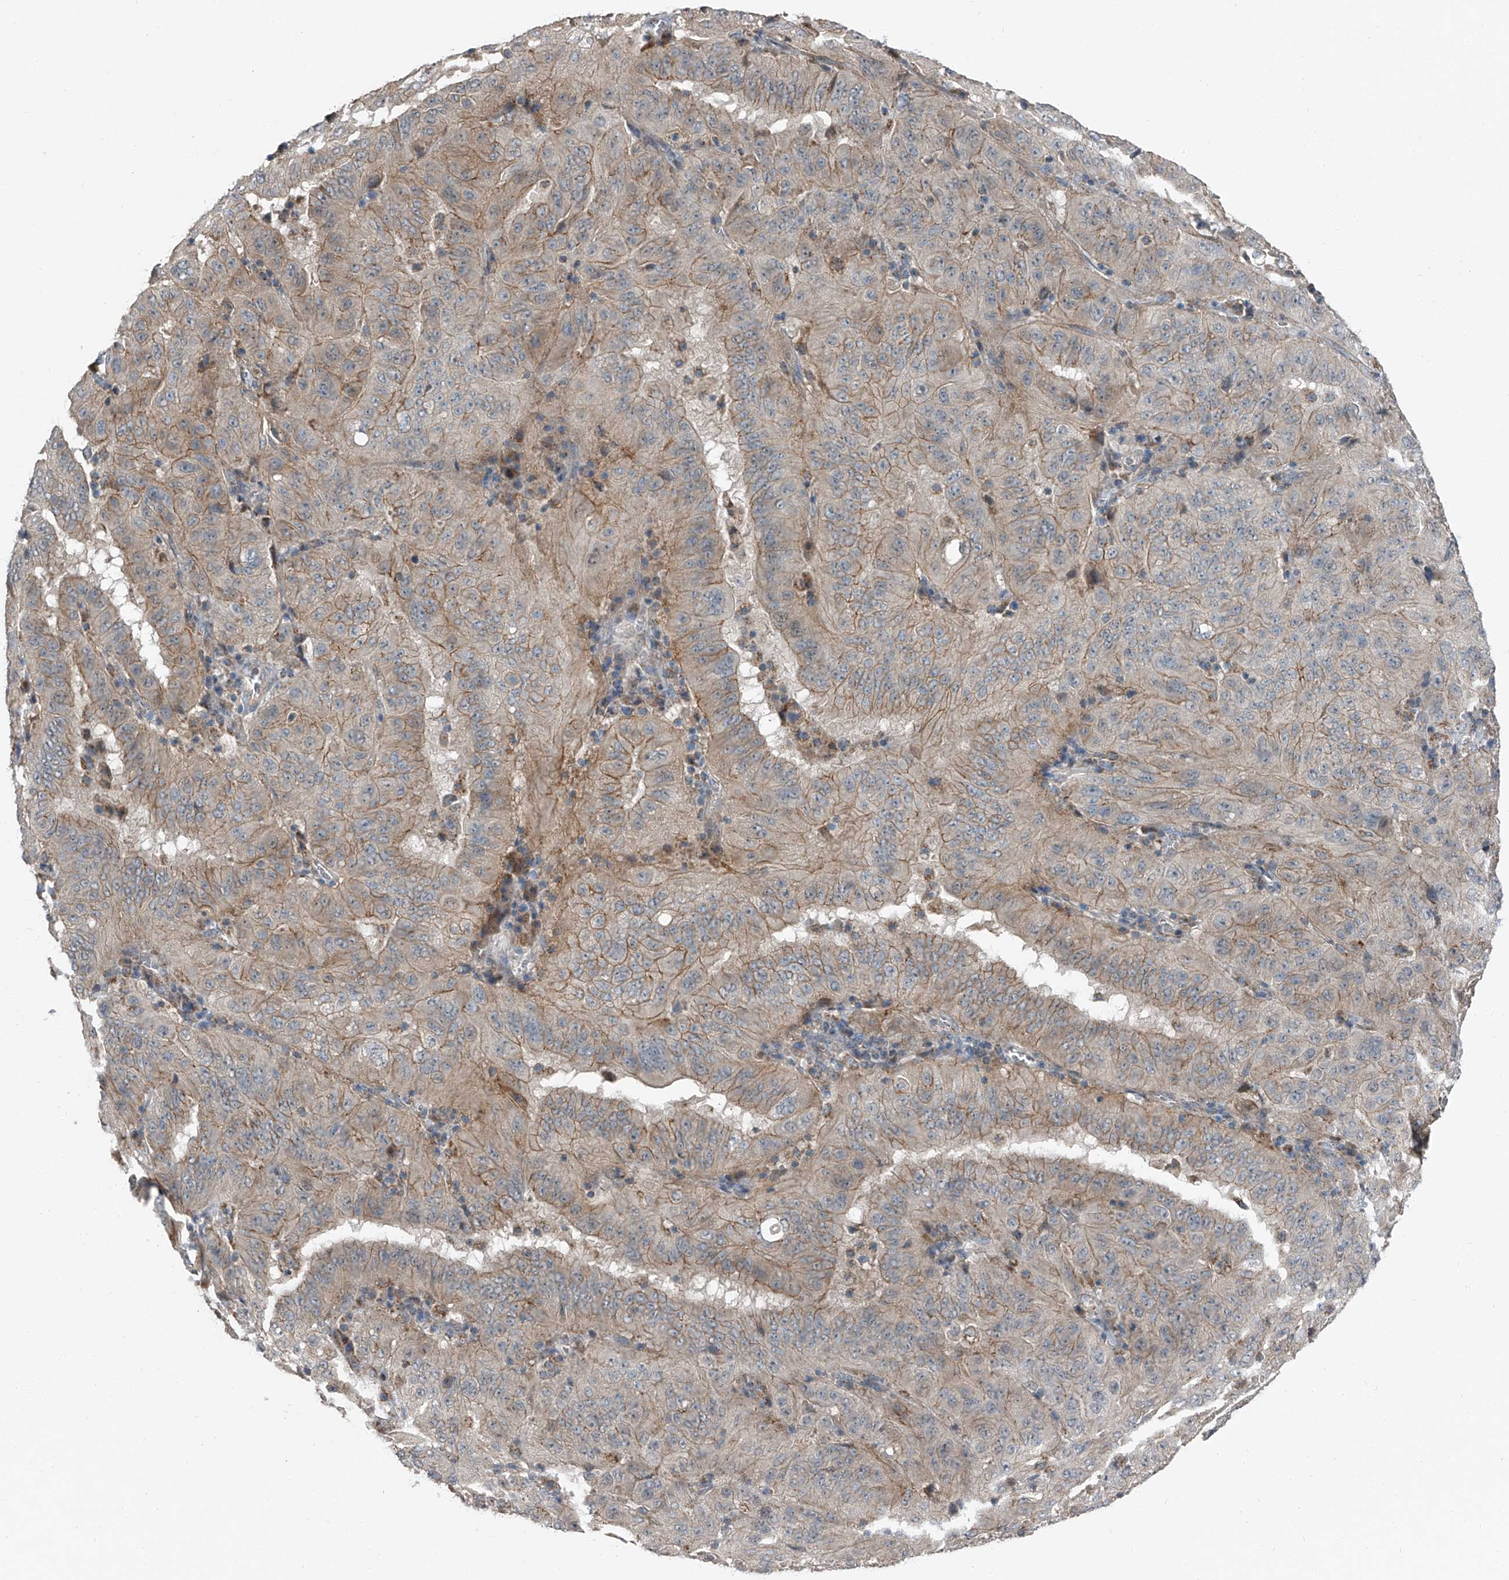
{"staining": {"intensity": "moderate", "quantity": "25%-75%", "location": "cytoplasmic/membranous"}, "tissue": "pancreatic cancer", "cell_type": "Tumor cells", "image_type": "cancer", "snomed": [{"axis": "morphology", "description": "Adenocarcinoma, NOS"}, {"axis": "topography", "description": "Pancreas"}], "caption": "The immunohistochemical stain shows moderate cytoplasmic/membranous expression in tumor cells of pancreatic cancer (adenocarcinoma) tissue. (brown staining indicates protein expression, while blue staining denotes nuclei).", "gene": "CHRNA7", "patient": {"sex": "male", "age": 63}}